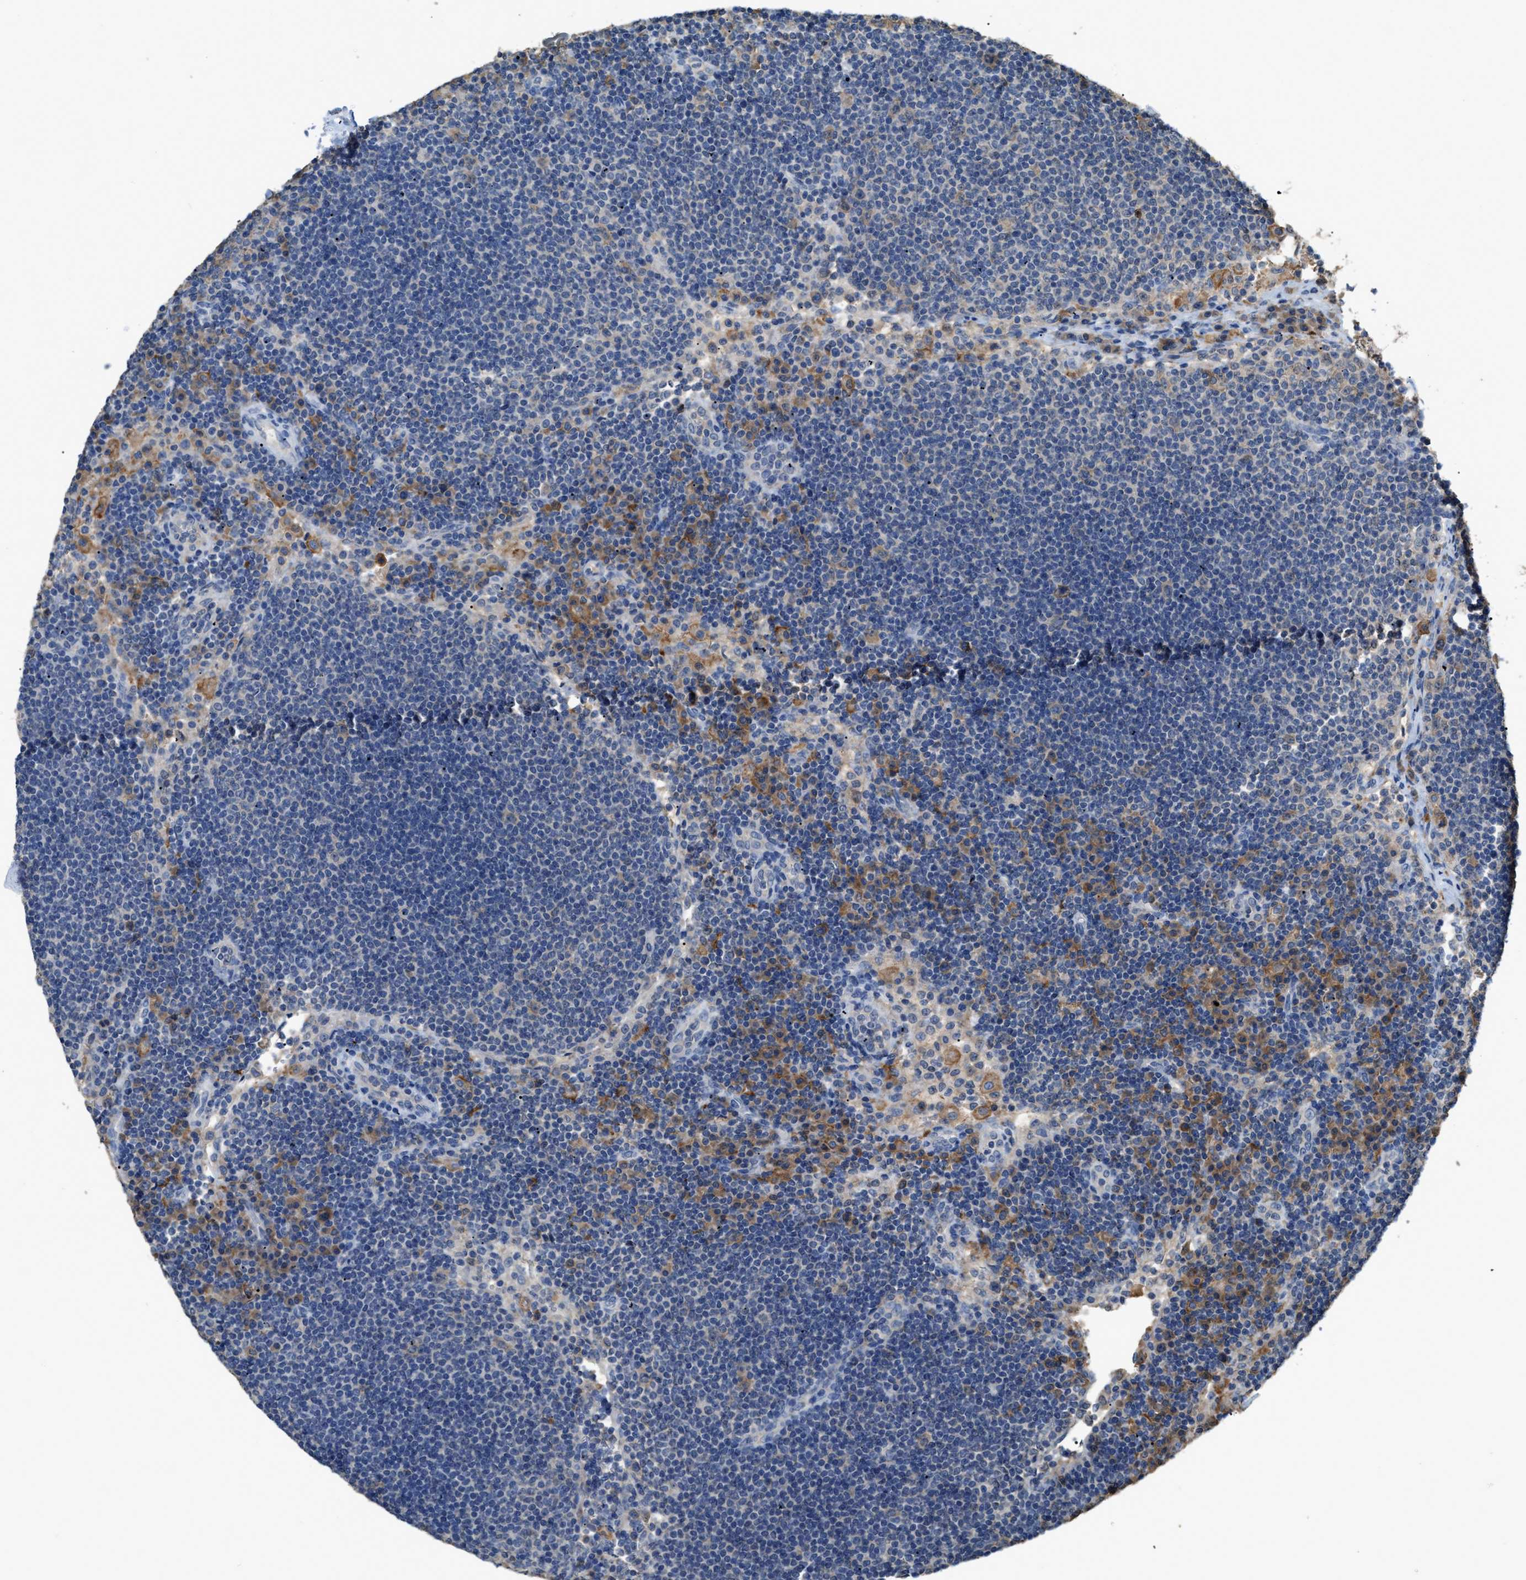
{"staining": {"intensity": "negative", "quantity": "none", "location": "none"}, "tissue": "lymph node", "cell_type": "Germinal center cells", "image_type": "normal", "snomed": [{"axis": "morphology", "description": "Normal tissue, NOS"}, {"axis": "topography", "description": "Lymph node"}], "caption": "IHC micrograph of unremarkable lymph node: lymph node stained with DAB shows no significant protein positivity in germinal center cells. (DAB immunohistochemistry (IHC) visualized using brightfield microscopy, high magnification).", "gene": "GCN1", "patient": {"sex": "female", "age": 53}}